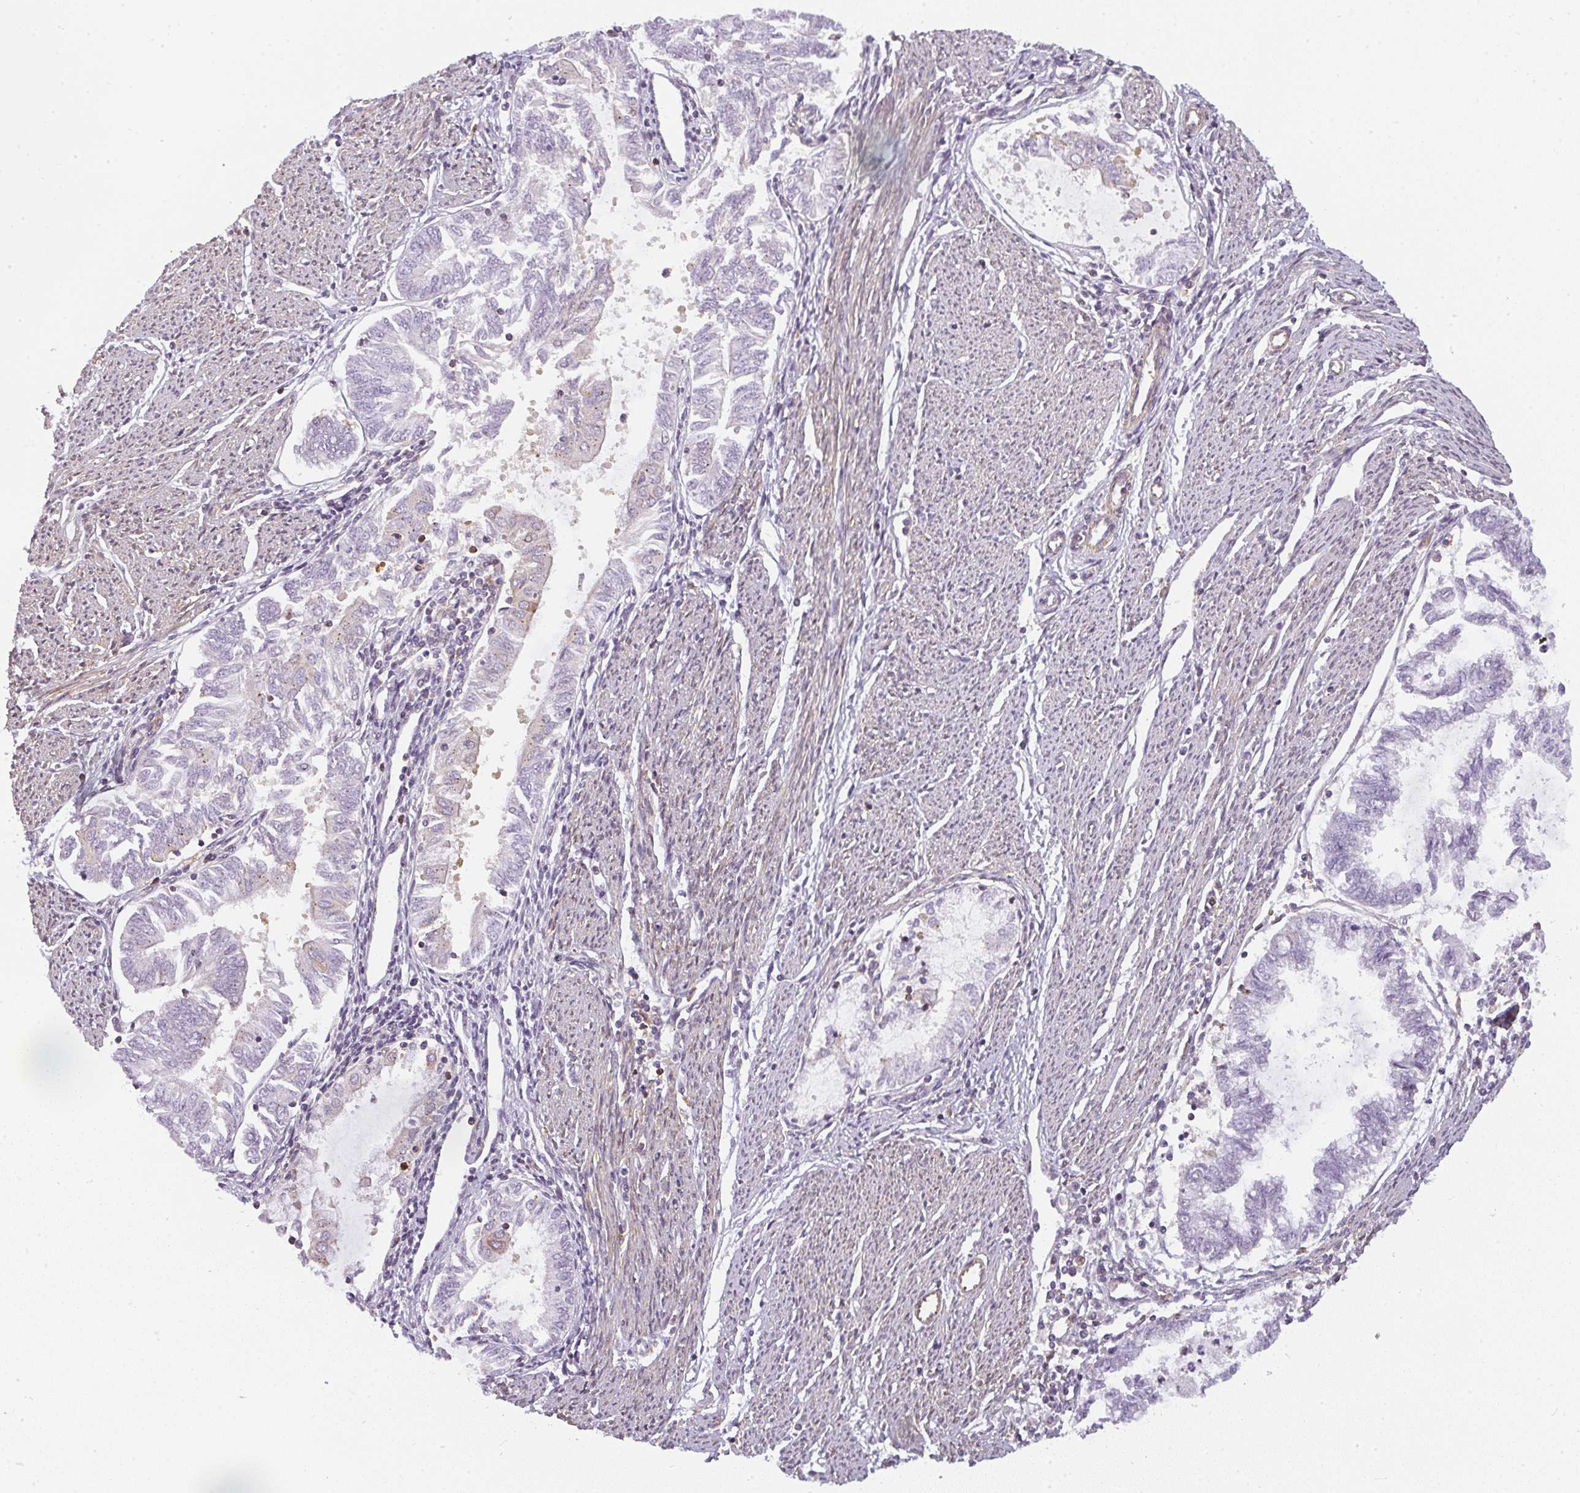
{"staining": {"intensity": "negative", "quantity": "none", "location": "none"}, "tissue": "endometrial cancer", "cell_type": "Tumor cells", "image_type": "cancer", "snomed": [{"axis": "morphology", "description": "Adenocarcinoma, NOS"}, {"axis": "topography", "description": "Endometrium"}], "caption": "Immunohistochemistry of human endometrial cancer (adenocarcinoma) shows no staining in tumor cells.", "gene": "SULF1", "patient": {"sex": "female", "age": 79}}